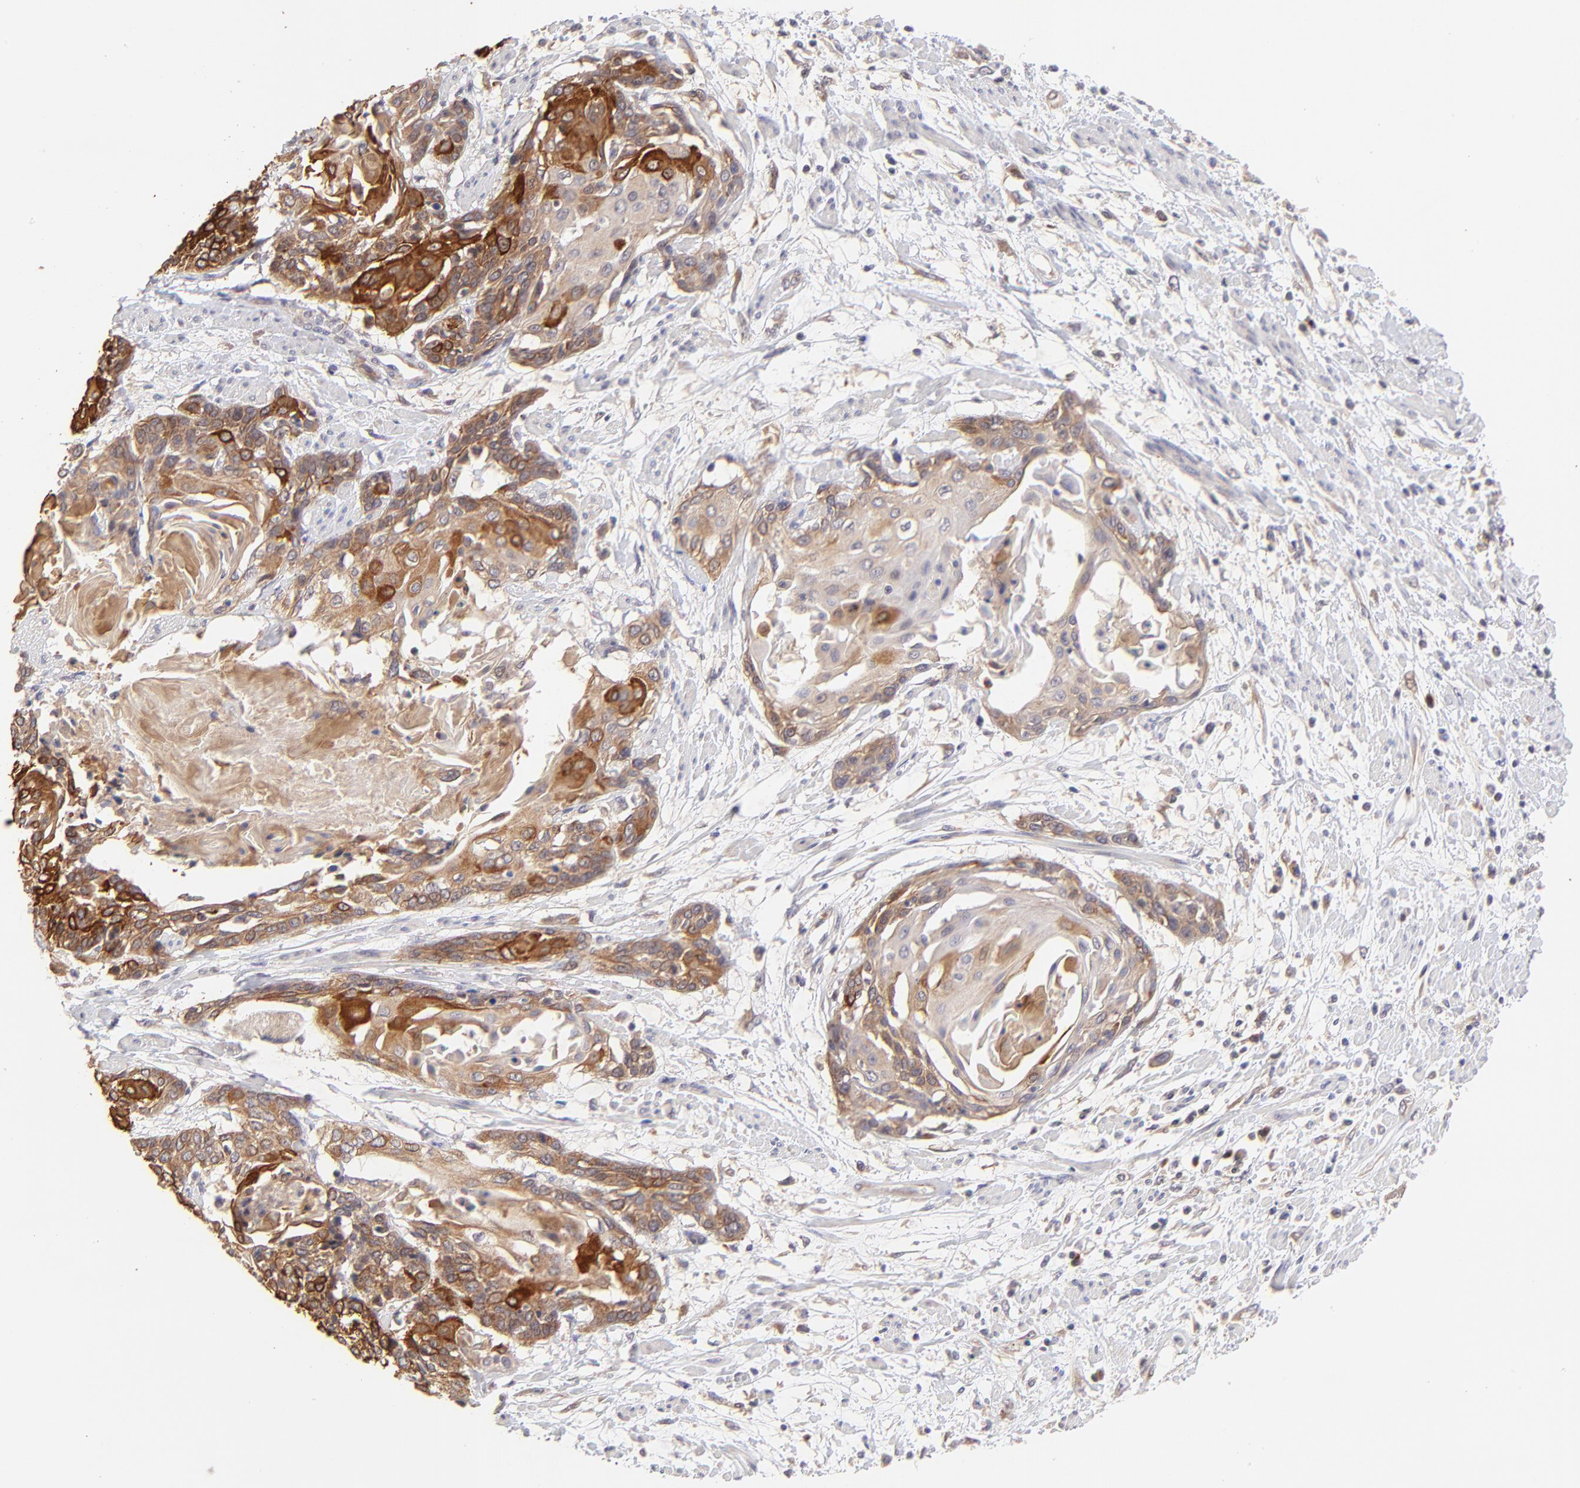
{"staining": {"intensity": "moderate", "quantity": ">75%", "location": "cytoplasmic/membranous"}, "tissue": "cervical cancer", "cell_type": "Tumor cells", "image_type": "cancer", "snomed": [{"axis": "morphology", "description": "Squamous cell carcinoma, NOS"}, {"axis": "topography", "description": "Cervix"}], "caption": "Protein staining of cervical cancer (squamous cell carcinoma) tissue reveals moderate cytoplasmic/membranous staining in about >75% of tumor cells.", "gene": "TNRC6B", "patient": {"sex": "female", "age": 57}}